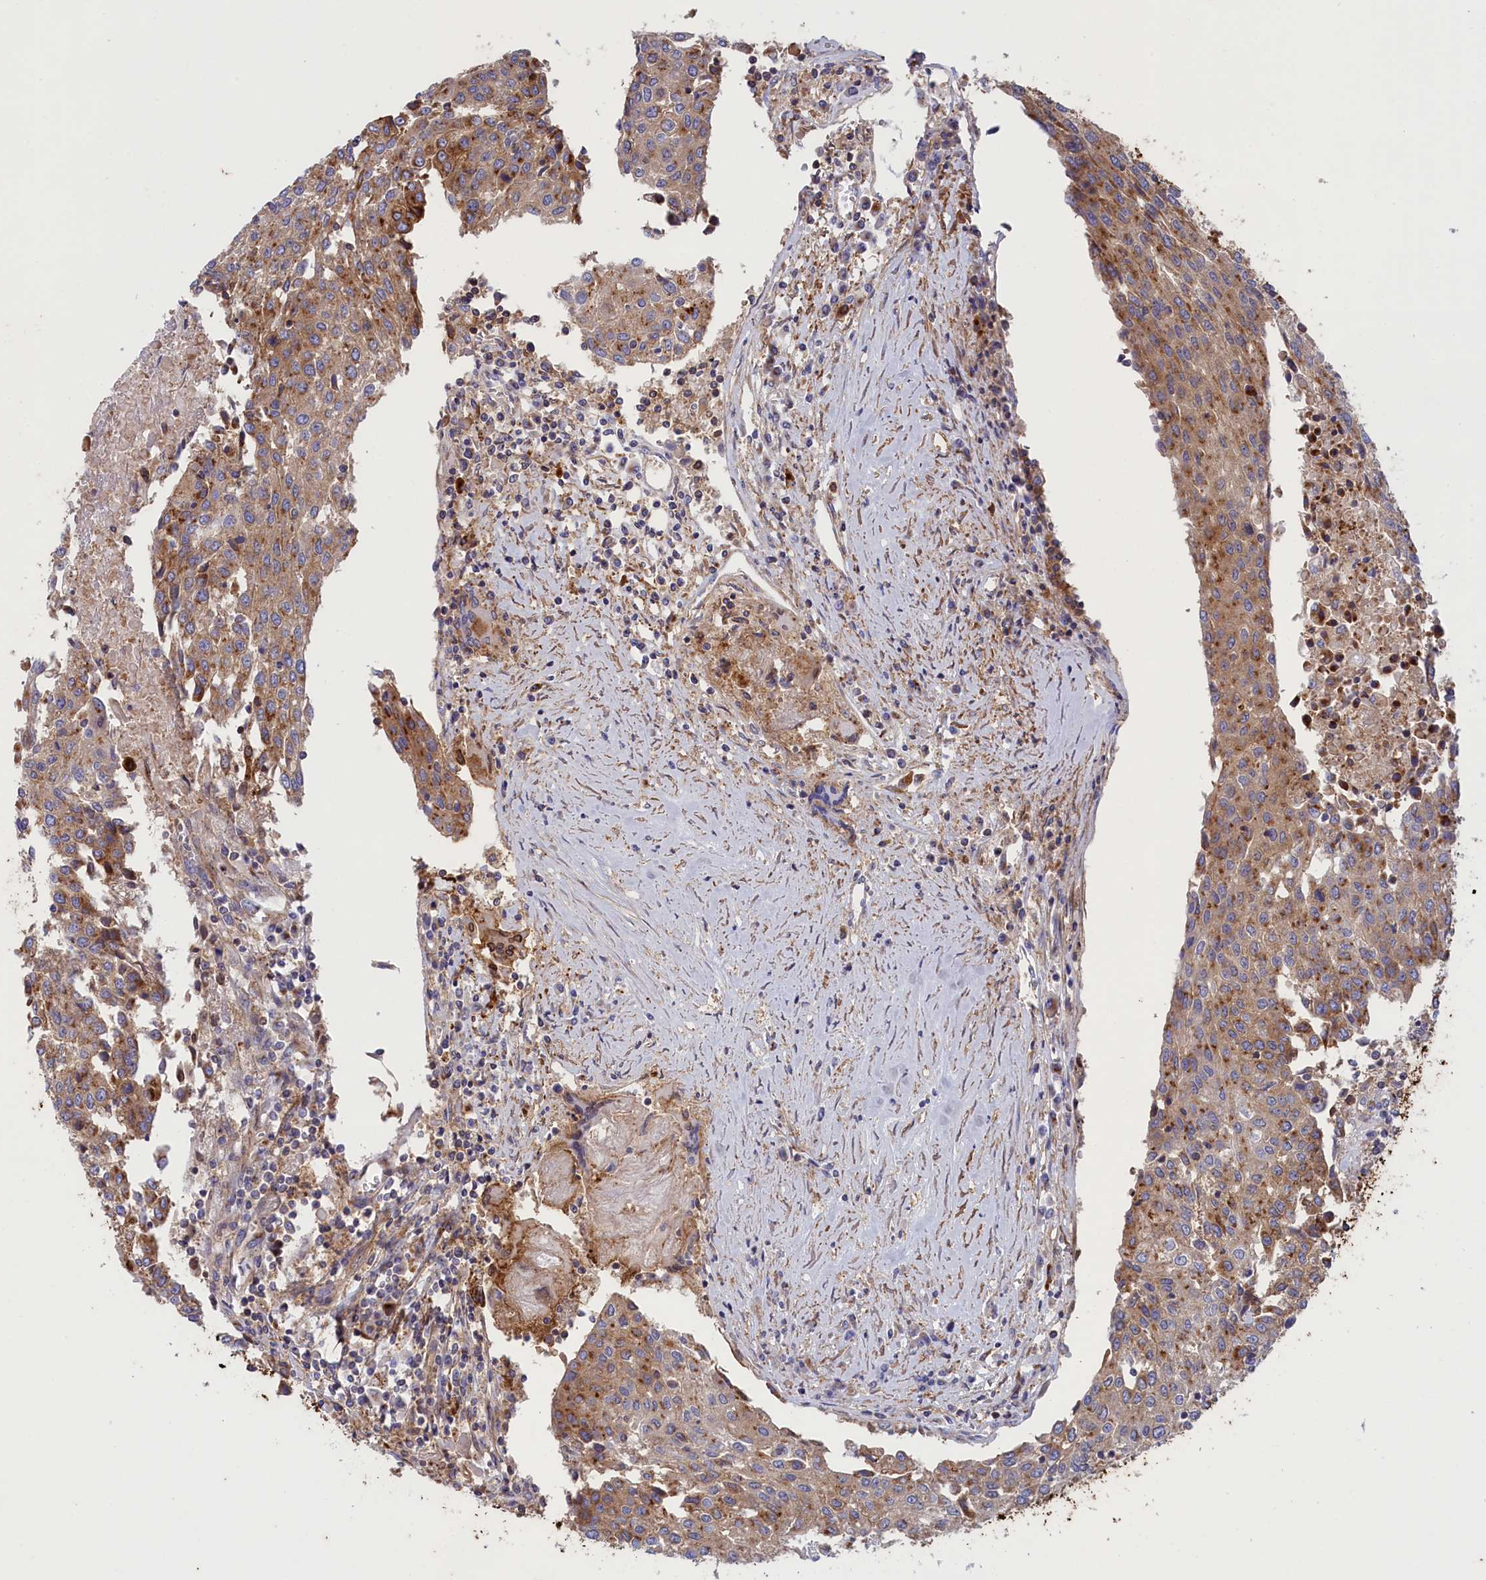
{"staining": {"intensity": "moderate", "quantity": ">75%", "location": "cytoplasmic/membranous"}, "tissue": "urothelial cancer", "cell_type": "Tumor cells", "image_type": "cancer", "snomed": [{"axis": "morphology", "description": "Urothelial carcinoma, High grade"}, {"axis": "topography", "description": "Urinary bladder"}], "caption": "Urothelial carcinoma (high-grade) stained with a protein marker shows moderate staining in tumor cells.", "gene": "SCAMP4", "patient": {"sex": "female", "age": 85}}